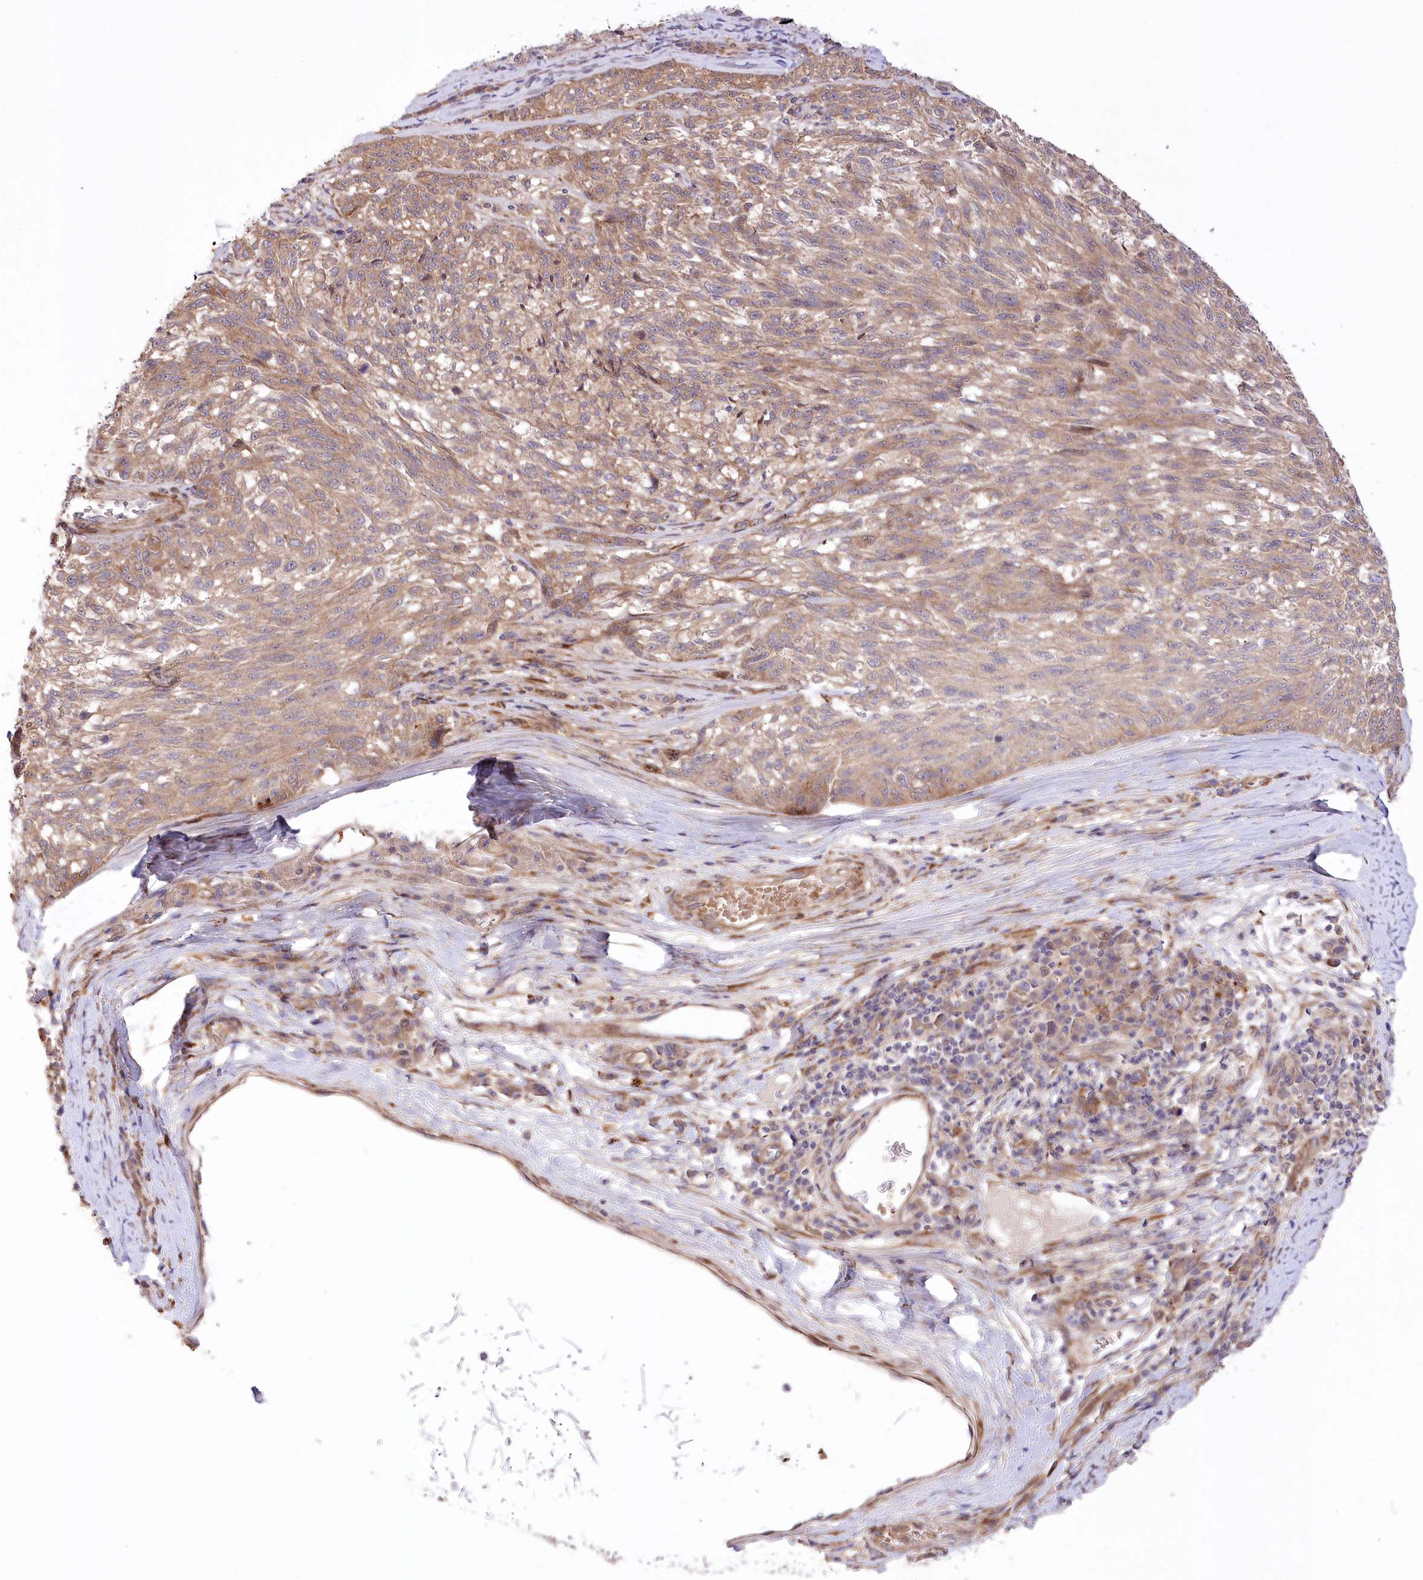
{"staining": {"intensity": "moderate", "quantity": ">75%", "location": "cytoplasmic/membranous"}, "tissue": "melanoma", "cell_type": "Tumor cells", "image_type": "cancer", "snomed": [{"axis": "morphology", "description": "Malignant melanoma, NOS"}, {"axis": "topography", "description": "Skin"}], "caption": "High-magnification brightfield microscopy of malignant melanoma stained with DAB (brown) and counterstained with hematoxylin (blue). tumor cells exhibit moderate cytoplasmic/membranous positivity is appreciated in approximately>75% of cells.", "gene": "TRUB1", "patient": {"sex": "male", "age": 53}}